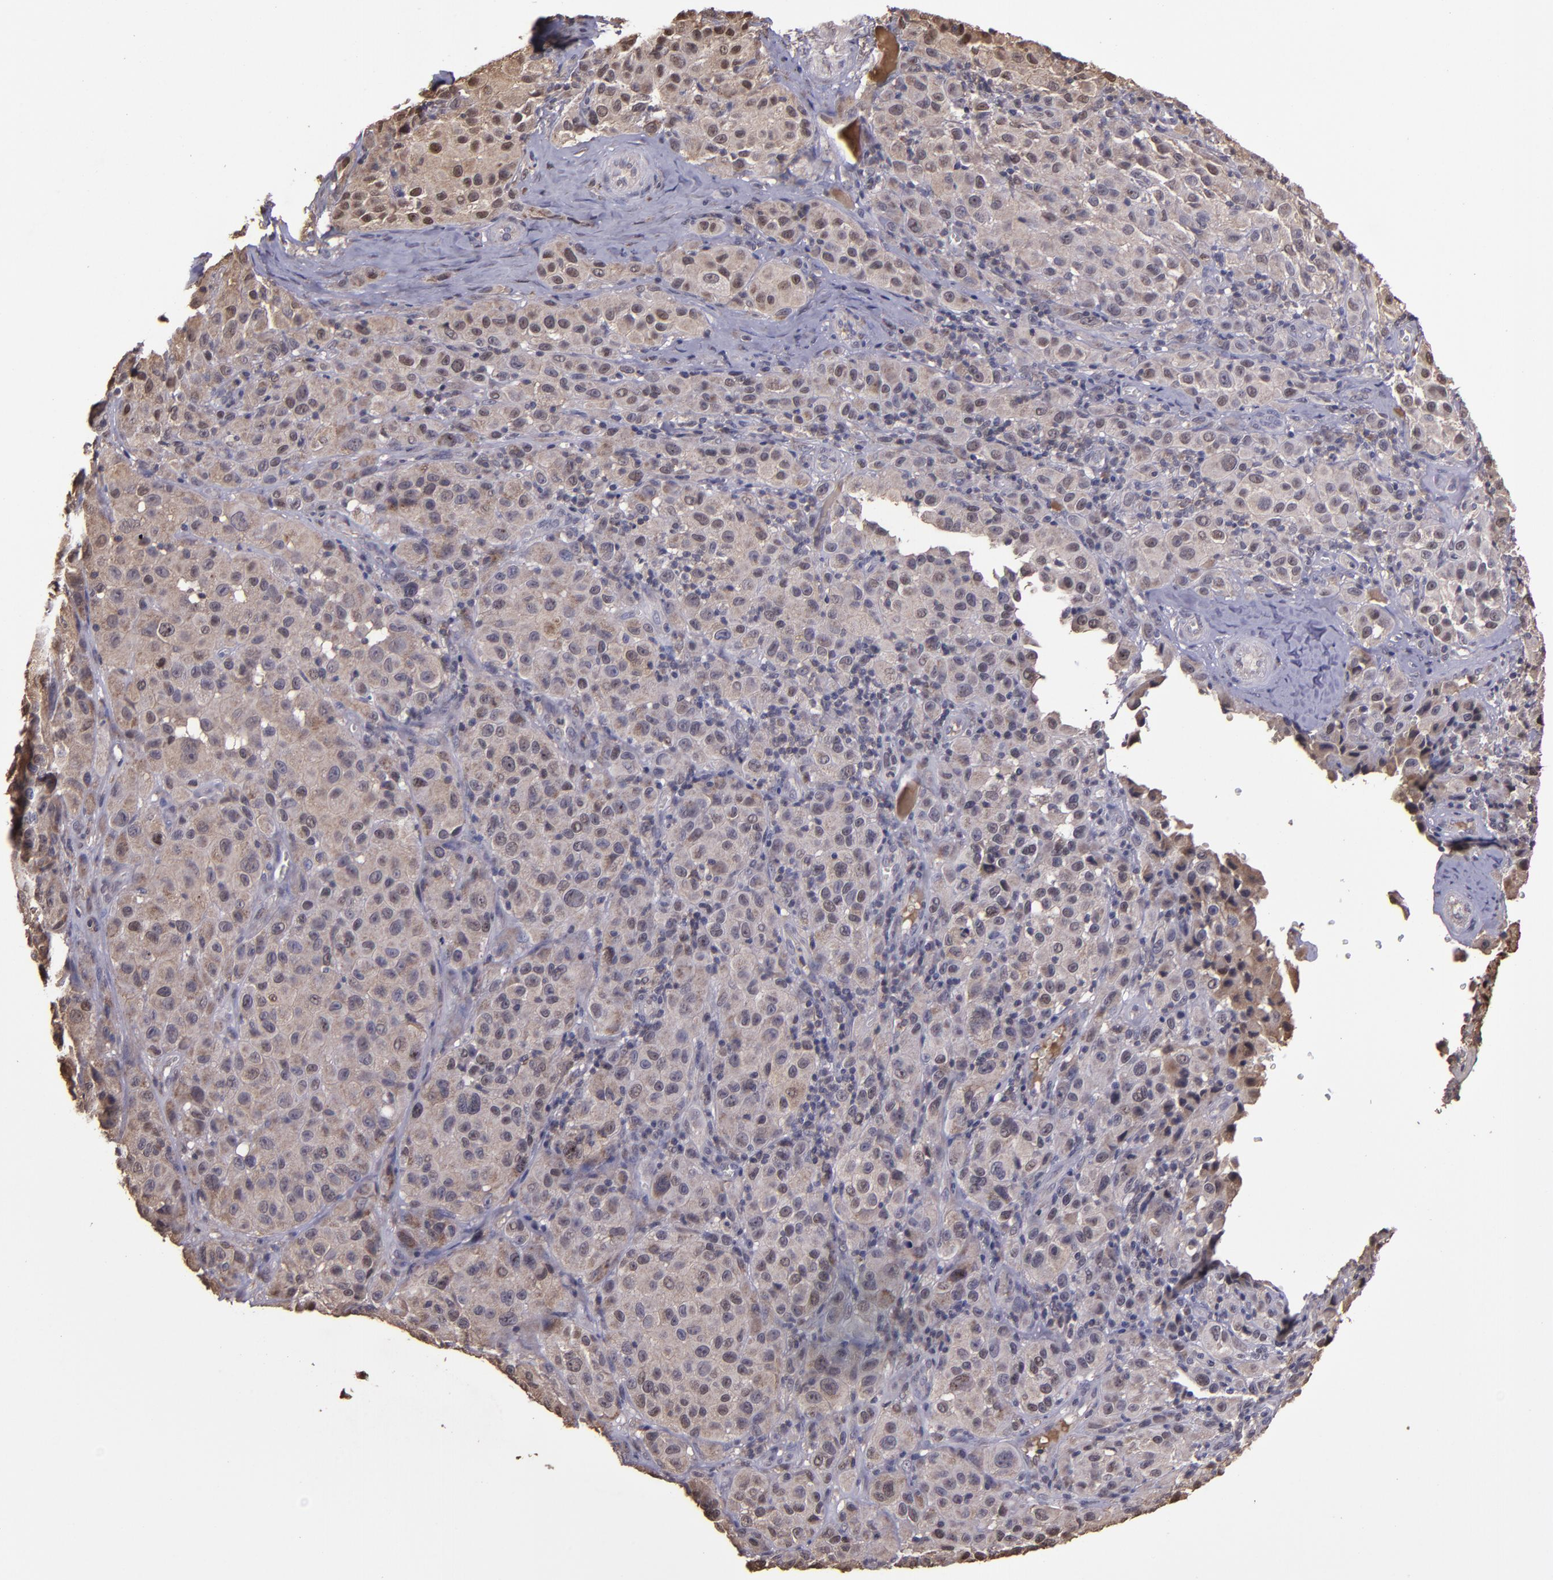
{"staining": {"intensity": "moderate", "quantity": "25%-75%", "location": "cytoplasmic/membranous"}, "tissue": "melanoma", "cell_type": "Tumor cells", "image_type": "cancer", "snomed": [{"axis": "morphology", "description": "Malignant melanoma, NOS"}, {"axis": "topography", "description": "Skin"}], "caption": "Melanoma tissue demonstrates moderate cytoplasmic/membranous positivity in approximately 25%-75% of tumor cells, visualized by immunohistochemistry. The staining was performed using DAB (3,3'-diaminobenzidine) to visualize the protein expression in brown, while the nuclei were stained in blue with hematoxylin (Magnification: 20x).", "gene": "SERPINF2", "patient": {"sex": "female", "age": 21}}